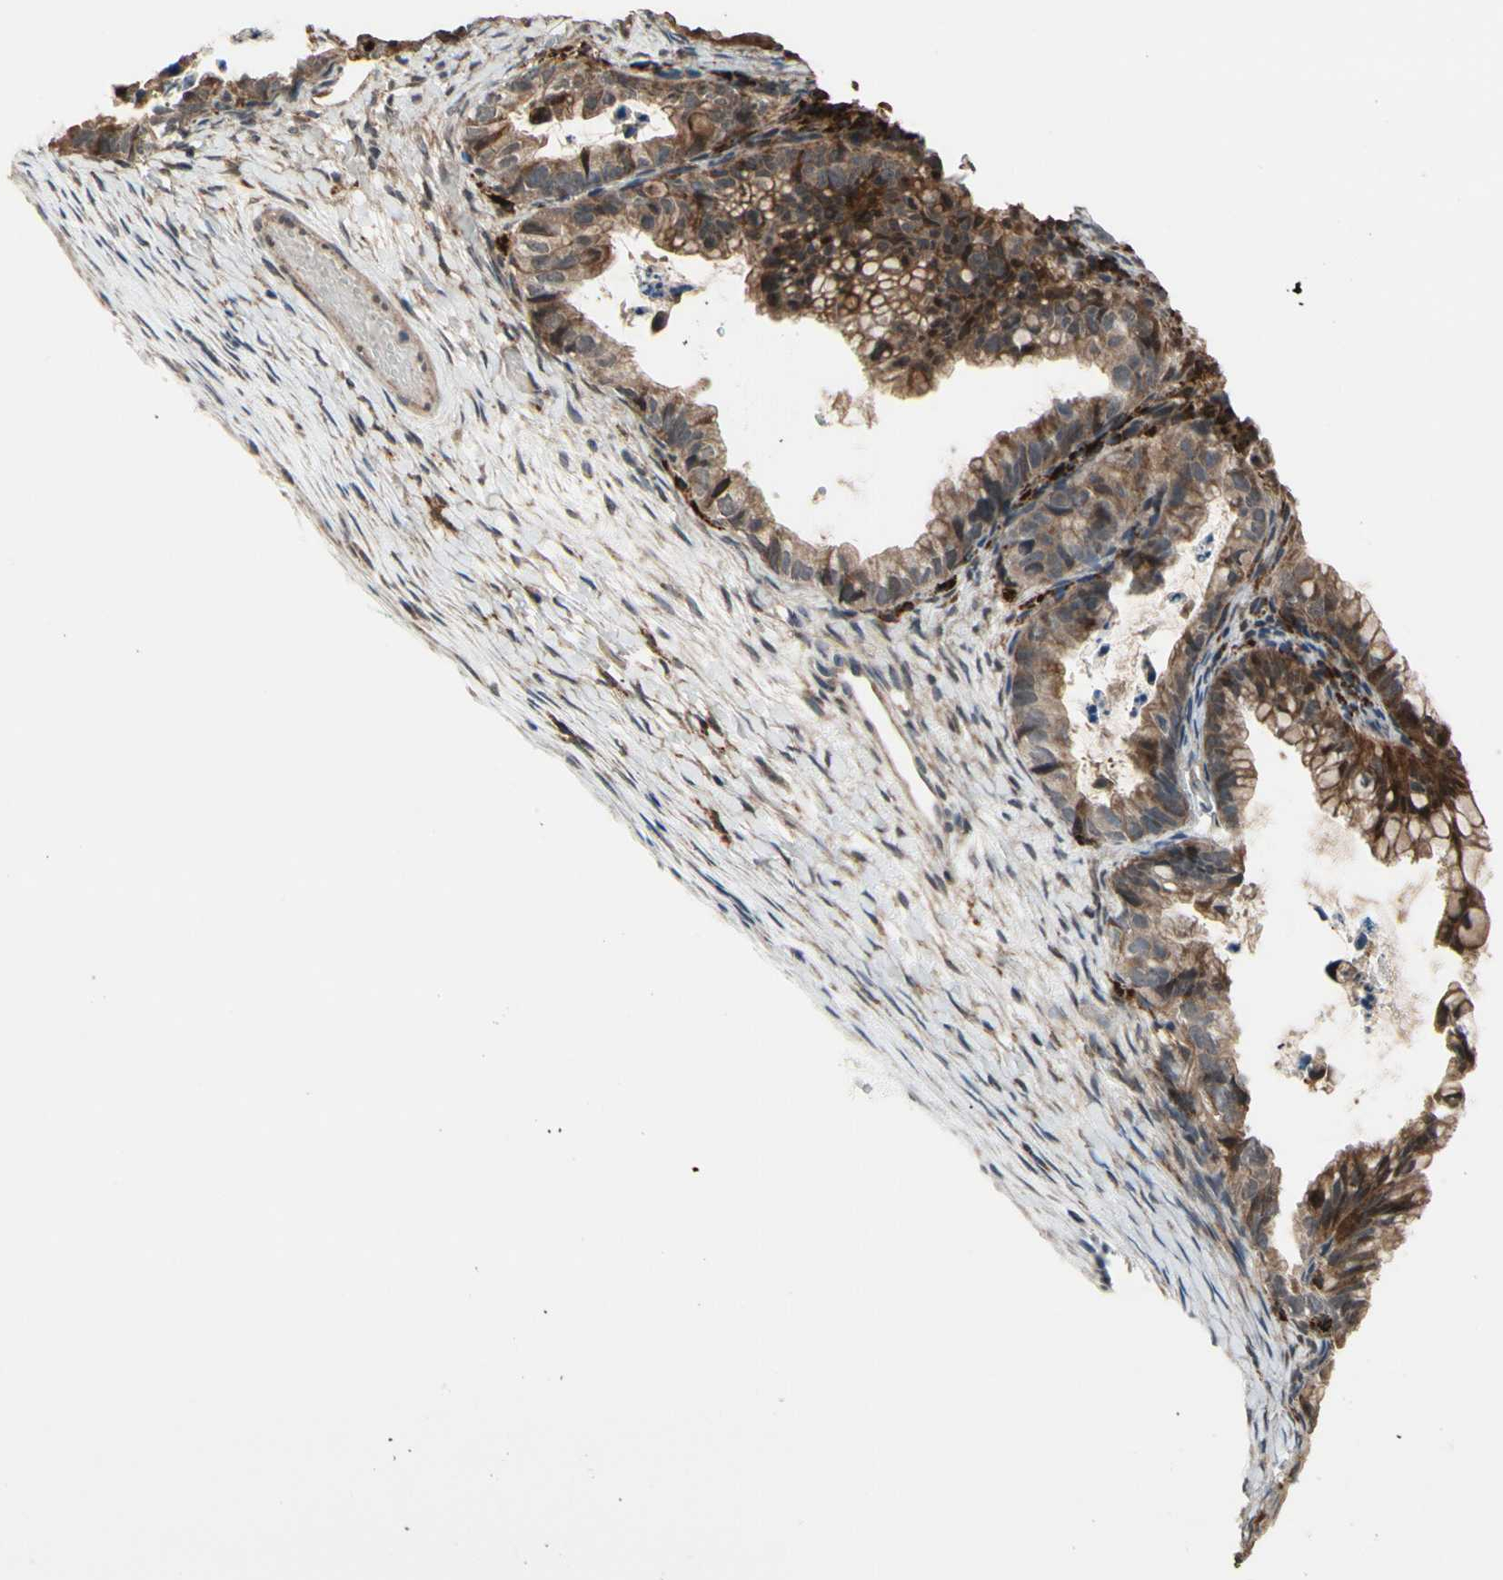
{"staining": {"intensity": "moderate", "quantity": "25%-75%", "location": "cytoplasmic/membranous"}, "tissue": "ovarian cancer", "cell_type": "Tumor cells", "image_type": "cancer", "snomed": [{"axis": "morphology", "description": "Cystadenocarcinoma, mucinous, NOS"}, {"axis": "topography", "description": "Ovary"}], "caption": "This image exhibits IHC staining of human ovarian cancer, with medium moderate cytoplasmic/membranous staining in about 25%-75% of tumor cells.", "gene": "CSF1R", "patient": {"sex": "female", "age": 36}}